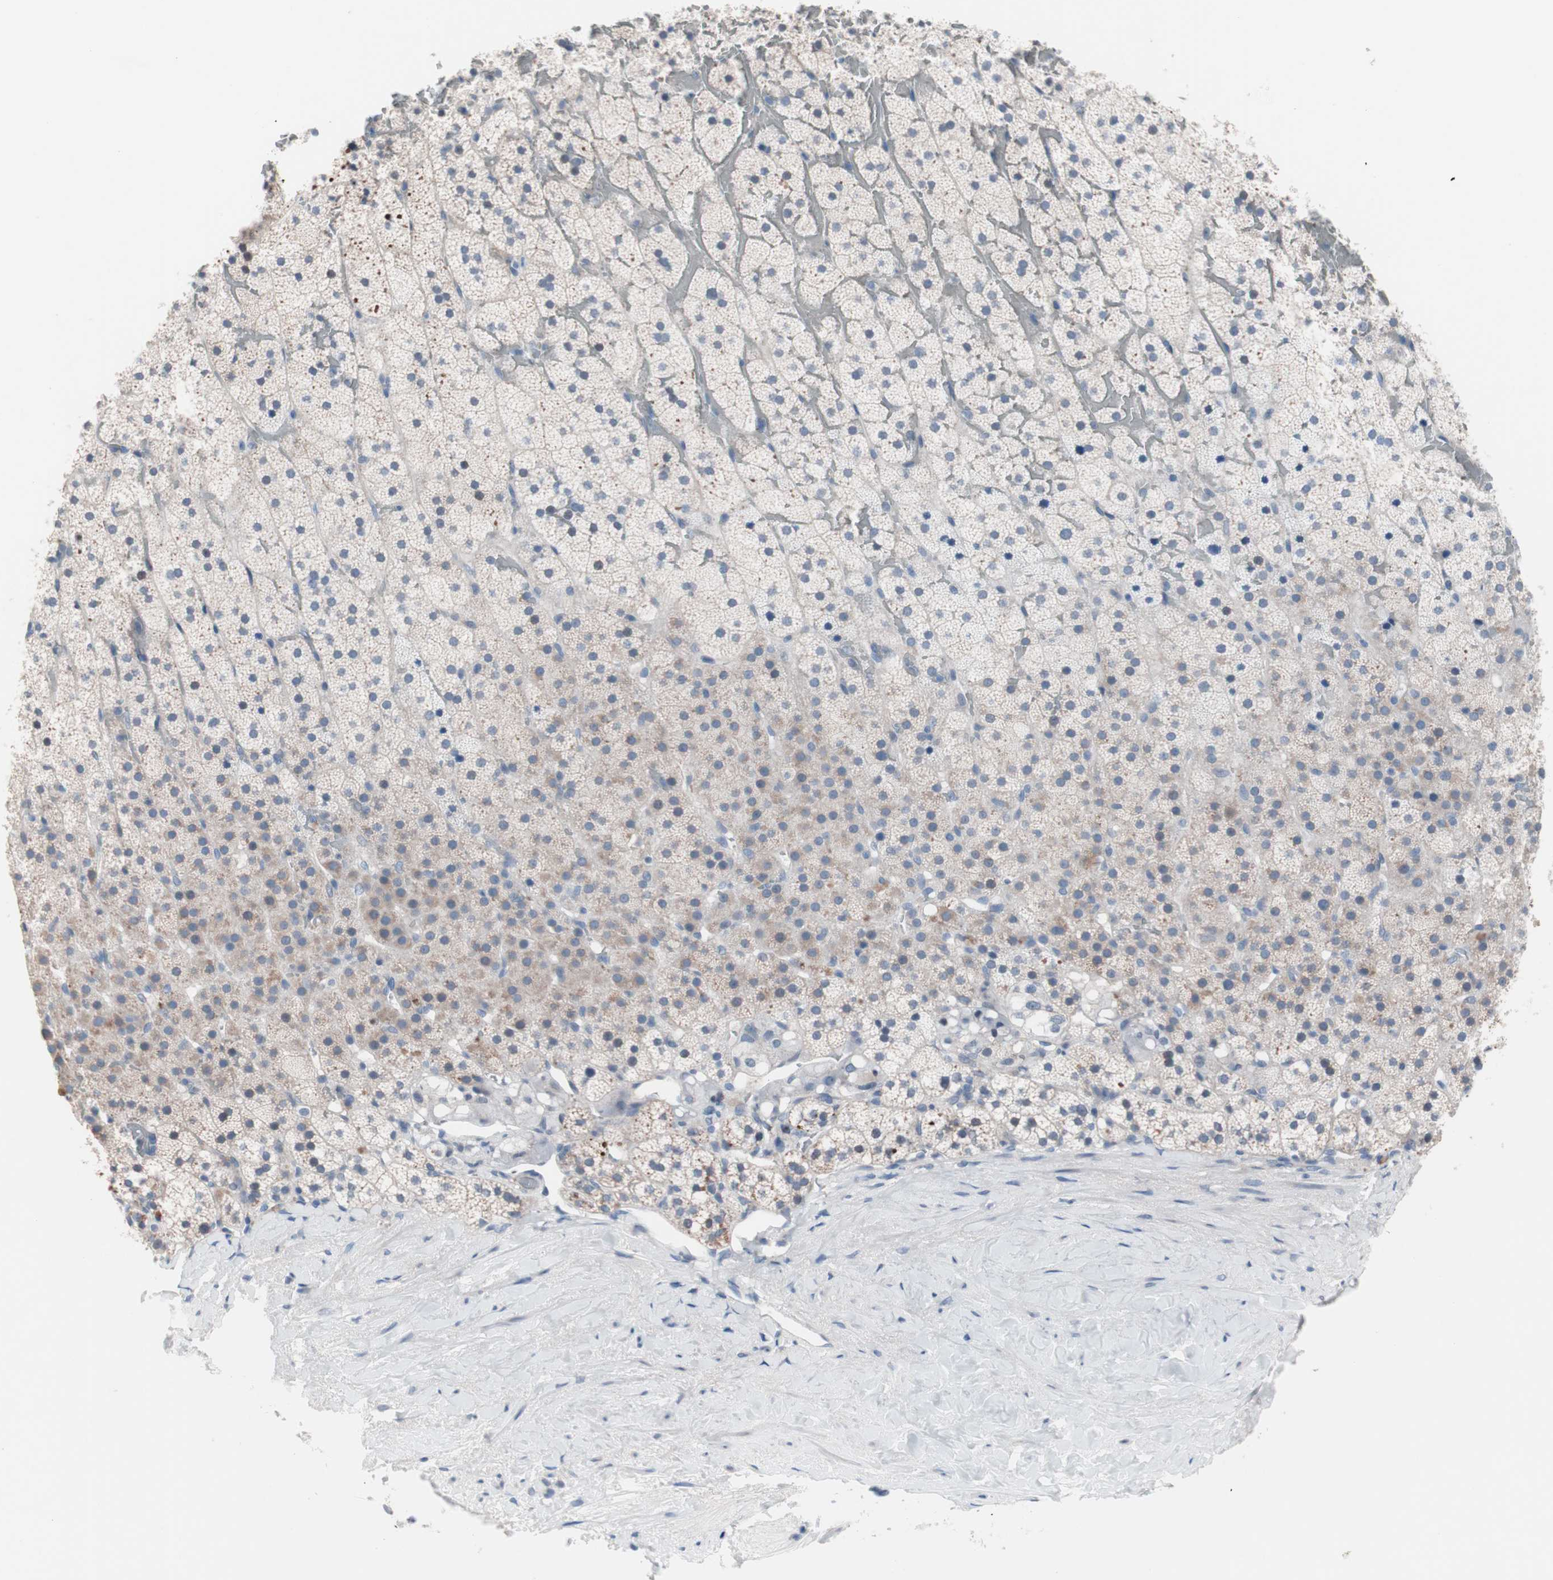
{"staining": {"intensity": "moderate", "quantity": "<25%", "location": "cytoplasmic/membranous"}, "tissue": "adrenal gland", "cell_type": "Glandular cells", "image_type": "normal", "snomed": [{"axis": "morphology", "description": "Normal tissue, NOS"}, {"axis": "topography", "description": "Adrenal gland"}], "caption": "Moderate cytoplasmic/membranous positivity for a protein is appreciated in approximately <25% of glandular cells of benign adrenal gland using IHC.", "gene": "ULBP1", "patient": {"sex": "male", "age": 35}}